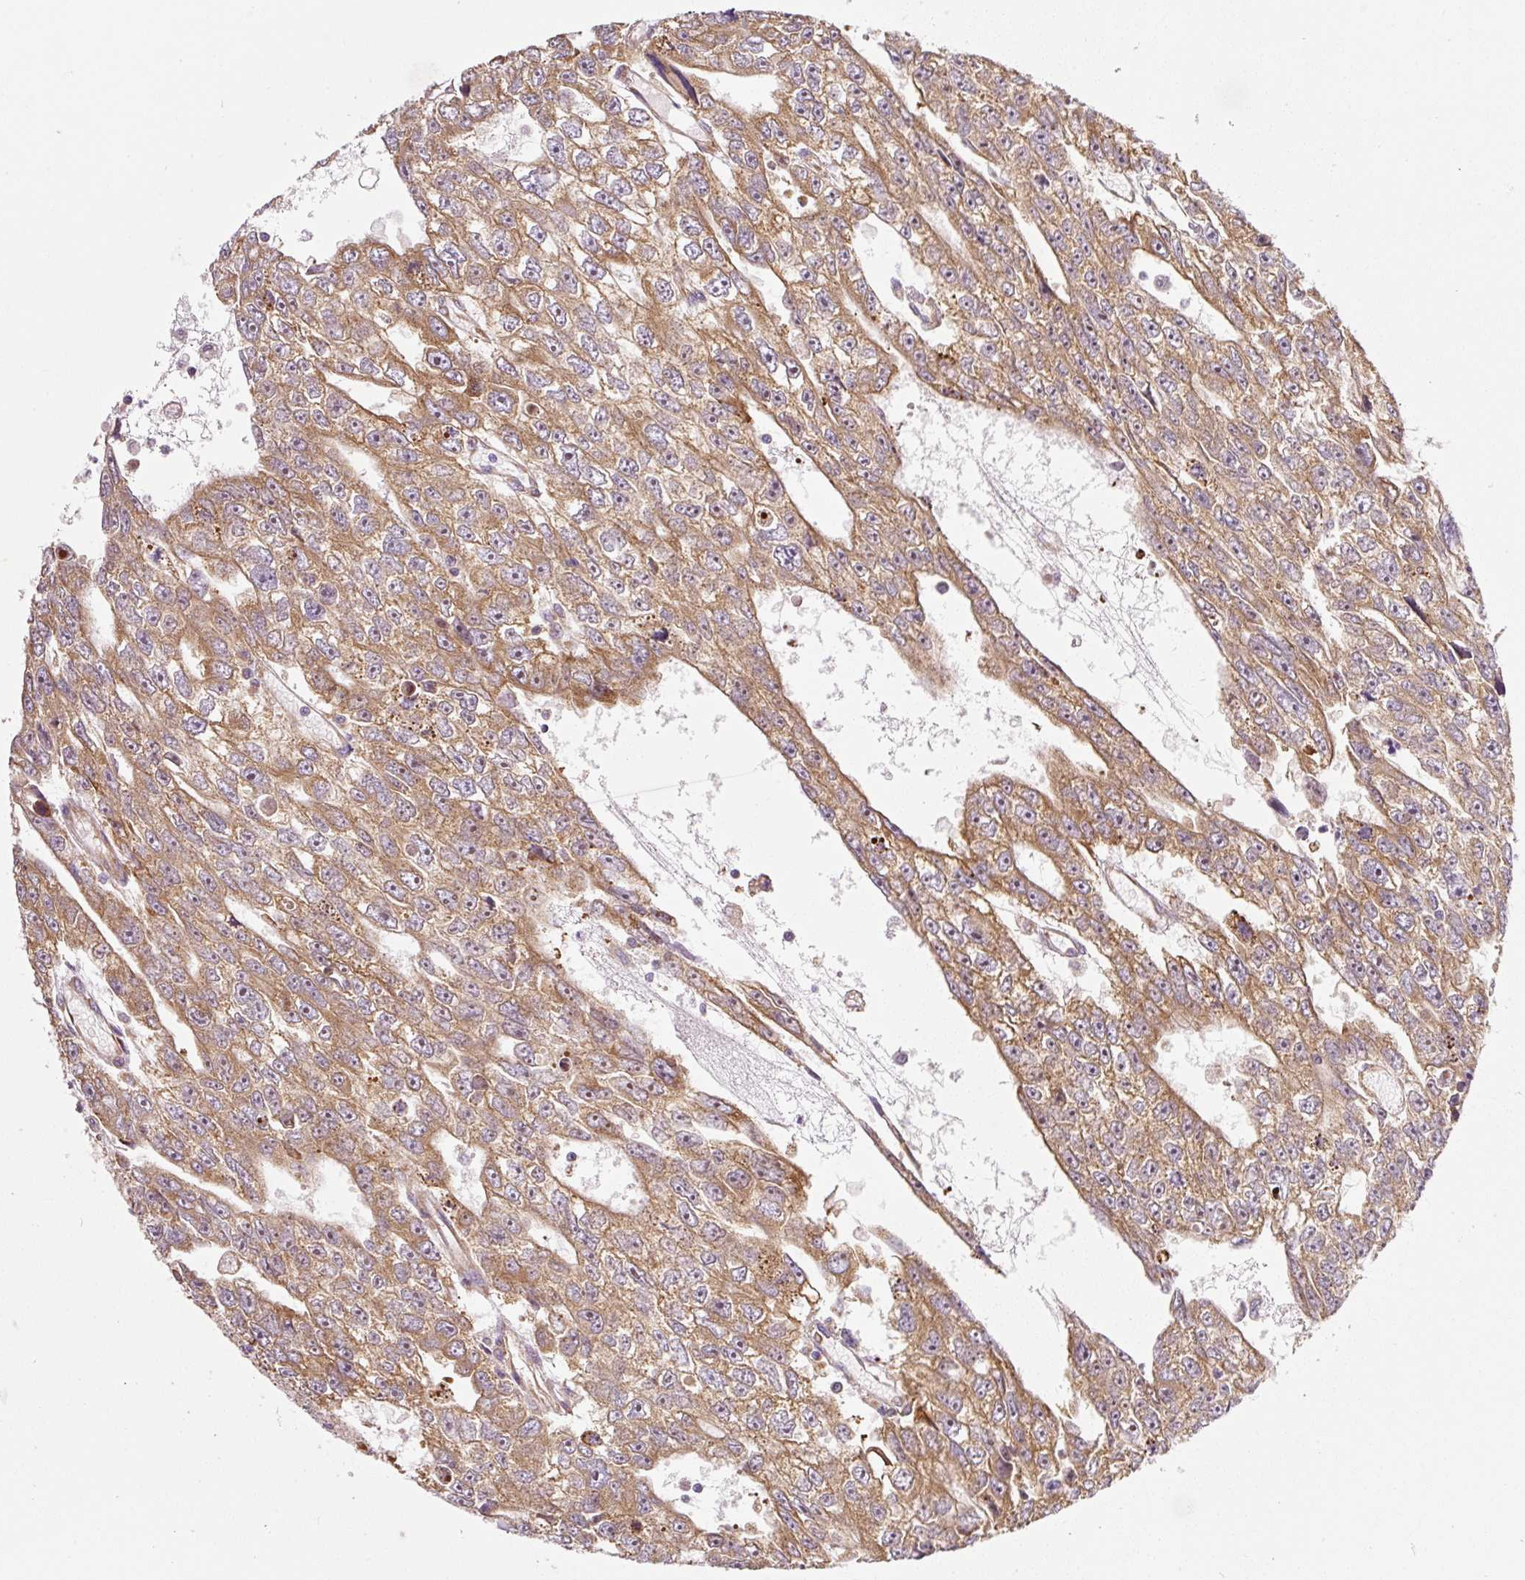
{"staining": {"intensity": "moderate", "quantity": ">75%", "location": "cytoplasmic/membranous"}, "tissue": "testis cancer", "cell_type": "Tumor cells", "image_type": "cancer", "snomed": [{"axis": "morphology", "description": "Carcinoma, Embryonal, NOS"}, {"axis": "topography", "description": "Testis"}], "caption": "Brown immunohistochemical staining in human embryonal carcinoma (testis) exhibits moderate cytoplasmic/membranous positivity in approximately >75% of tumor cells.", "gene": "RPL10A", "patient": {"sex": "male", "age": 20}}